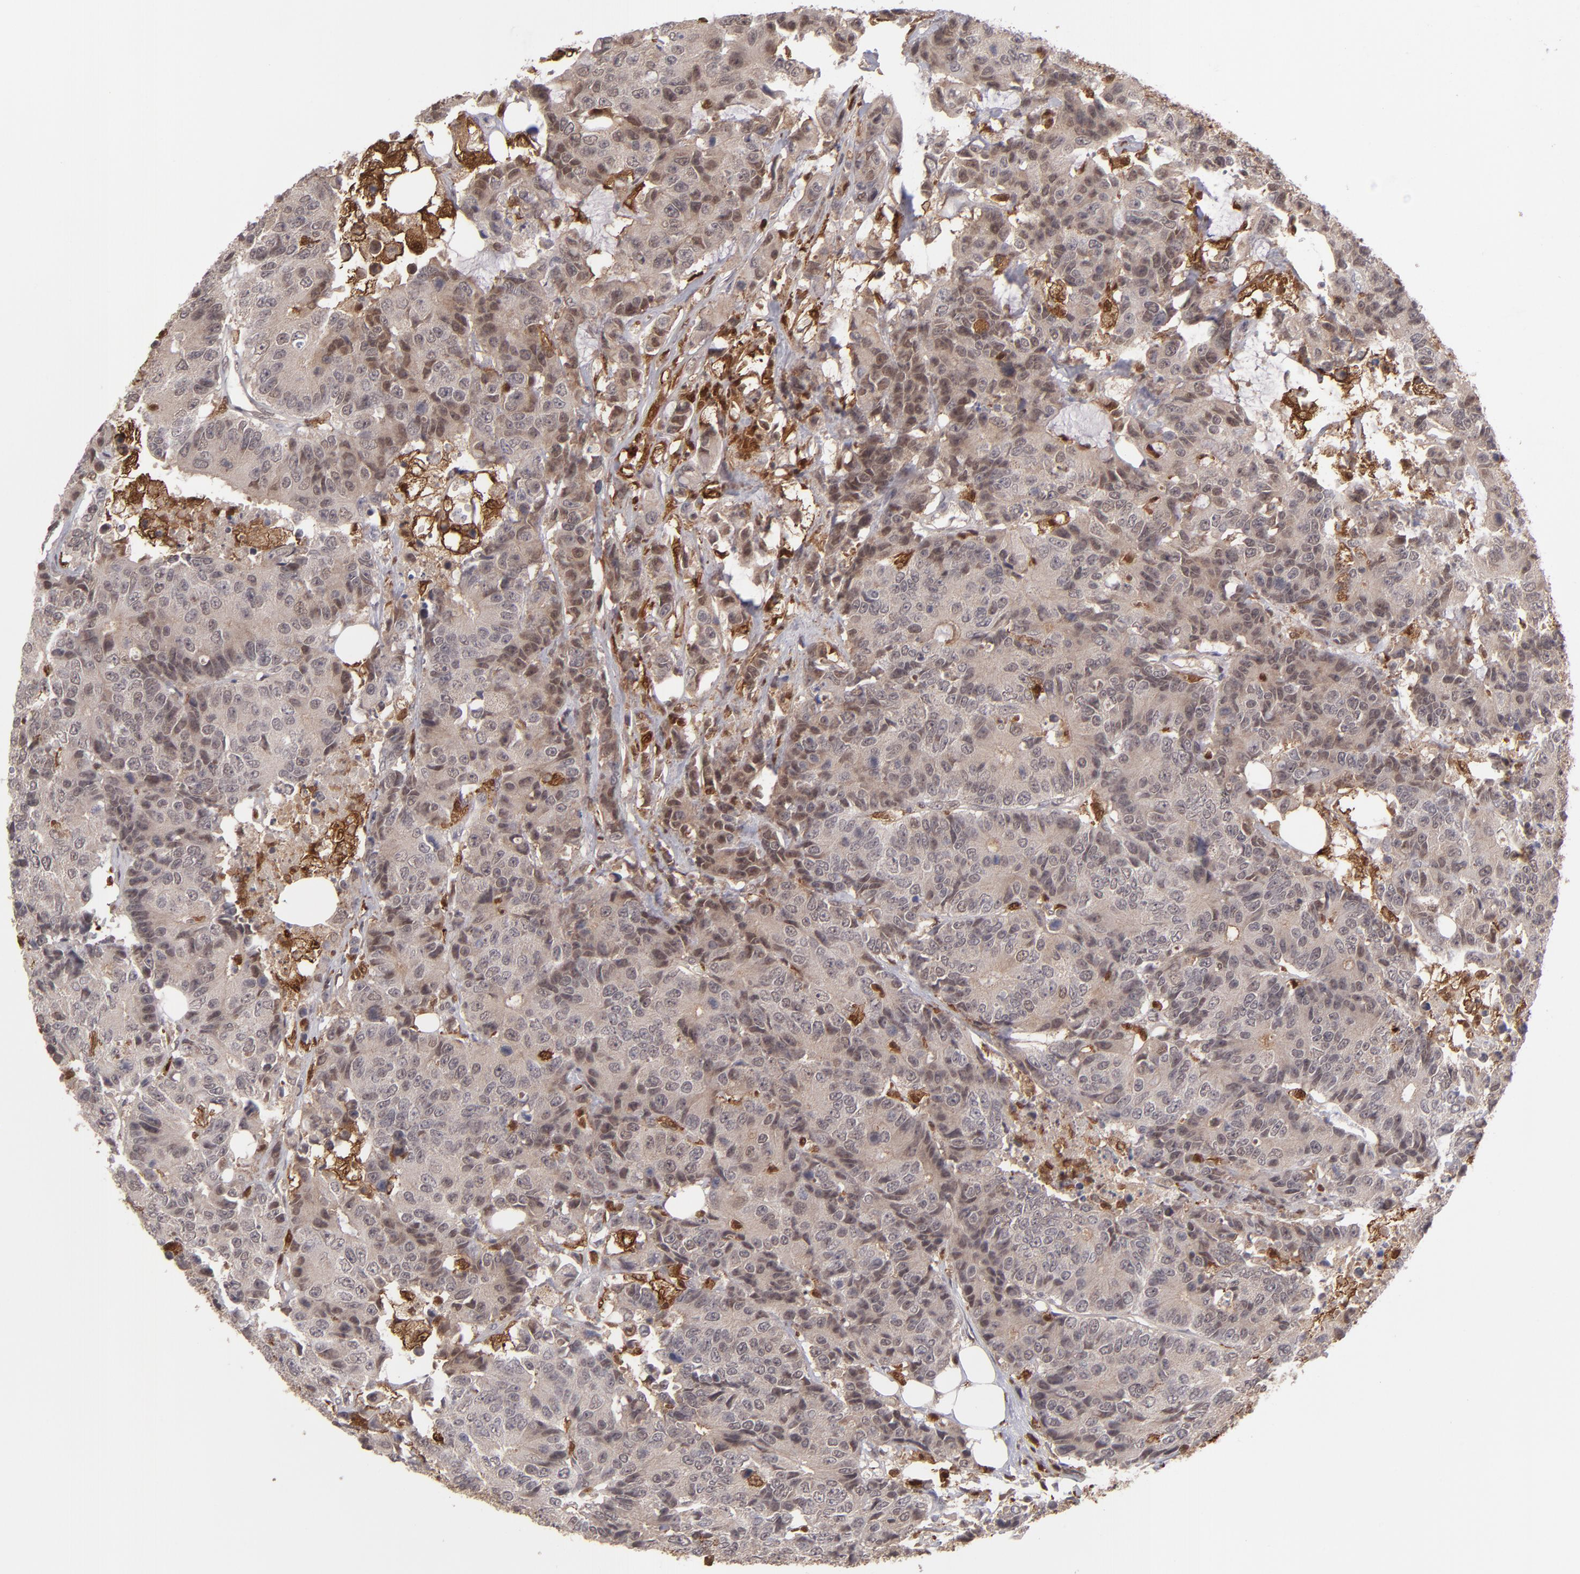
{"staining": {"intensity": "moderate", "quantity": ">75%", "location": "cytoplasmic/membranous,nuclear"}, "tissue": "colorectal cancer", "cell_type": "Tumor cells", "image_type": "cancer", "snomed": [{"axis": "morphology", "description": "Adenocarcinoma, NOS"}, {"axis": "topography", "description": "Colon"}], "caption": "Protein staining reveals moderate cytoplasmic/membranous and nuclear staining in approximately >75% of tumor cells in colorectal cancer (adenocarcinoma).", "gene": "GRB2", "patient": {"sex": "female", "age": 86}}